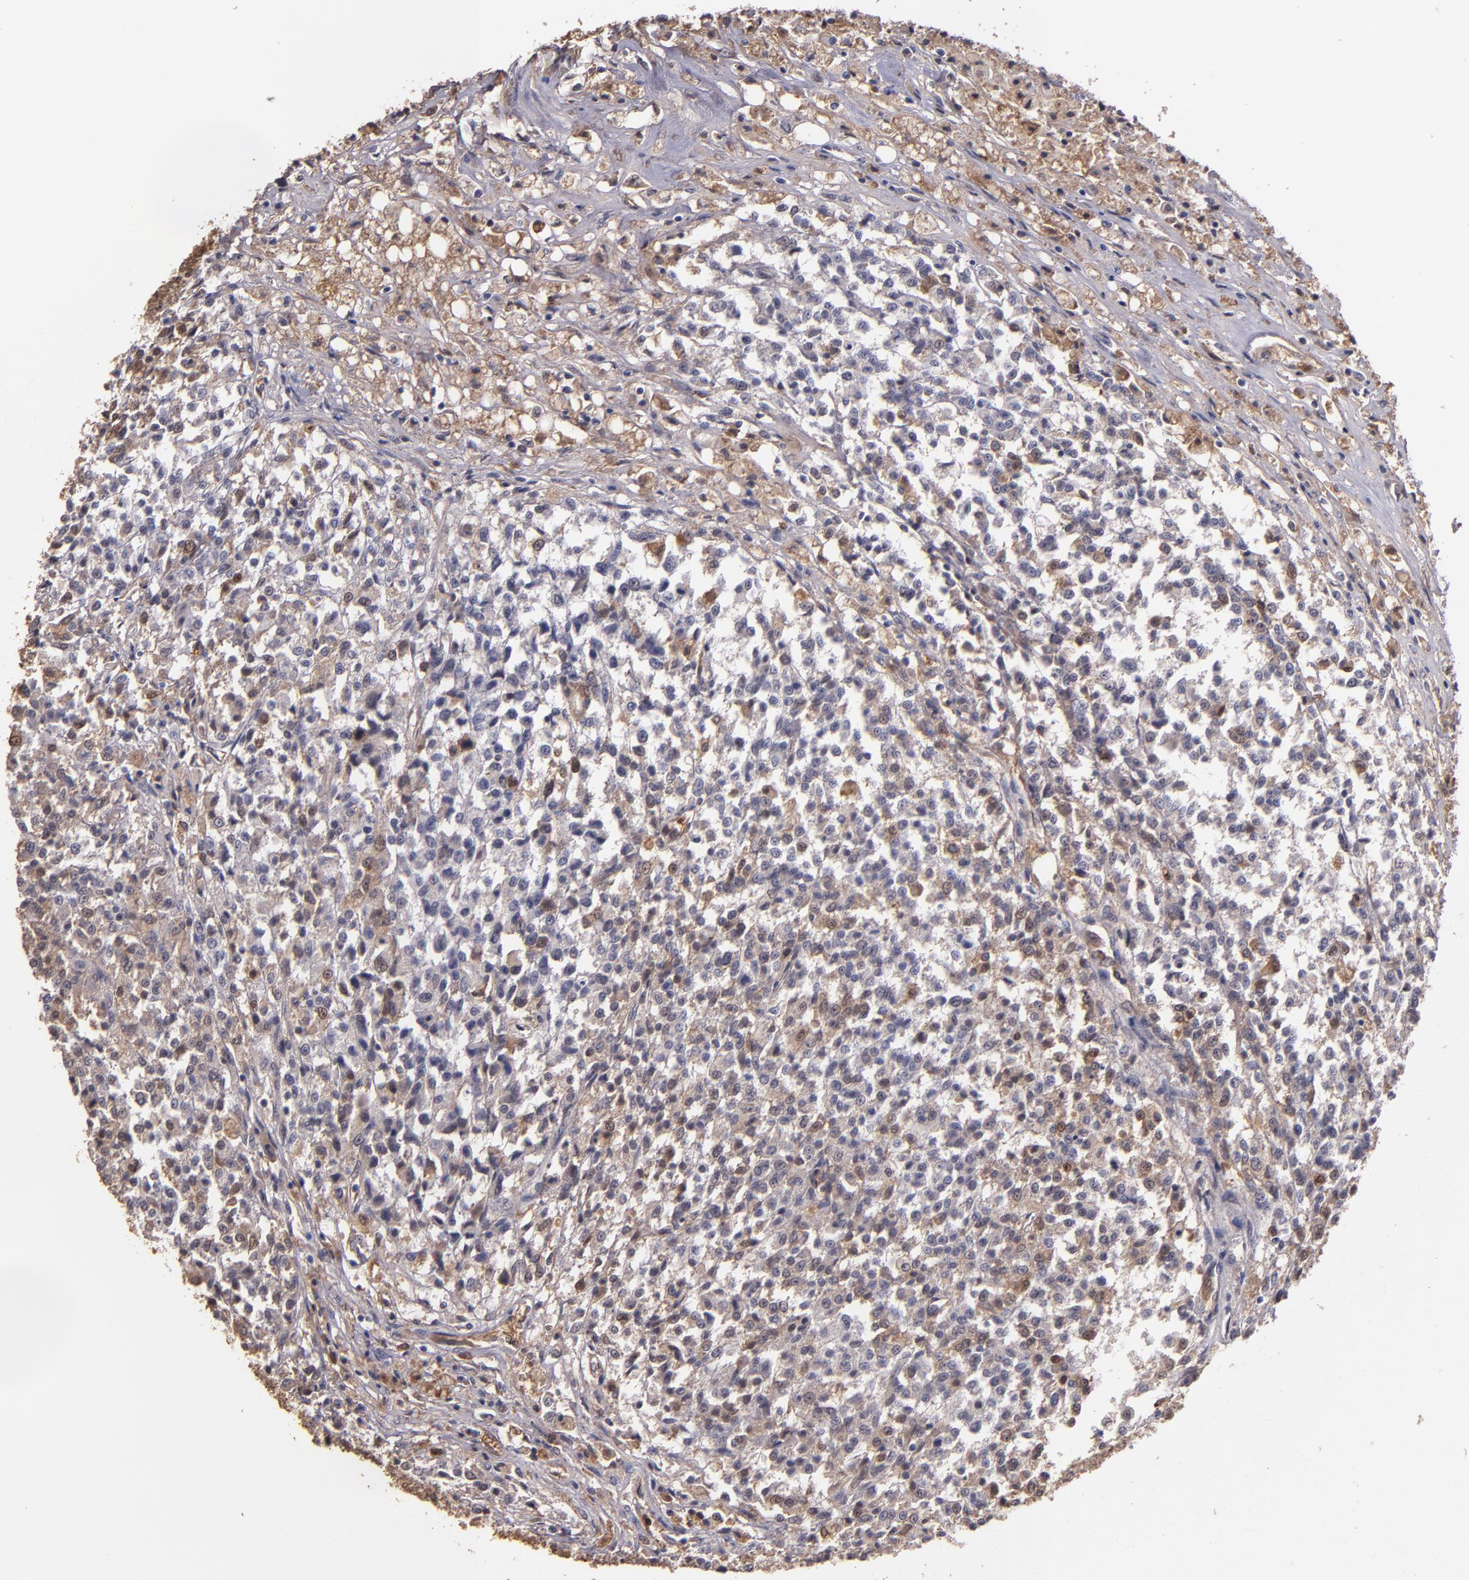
{"staining": {"intensity": "strong", "quantity": "<25%", "location": "cytoplasmic/membranous"}, "tissue": "testis cancer", "cell_type": "Tumor cells", "image_type": "cancer", "snomed": [{"axis": "morphology", "description": "Seminoma, NOS"}, {"axis": "topography", "description": "Testis"}], "caption": "Testis cancer was stained to show a protein in brown. There is medium levels of strong cytoplasmic/membranous expression in about <25% of tumor cells.", "gene": "PTS", "patient": {"sex": "male", "age": 59}}